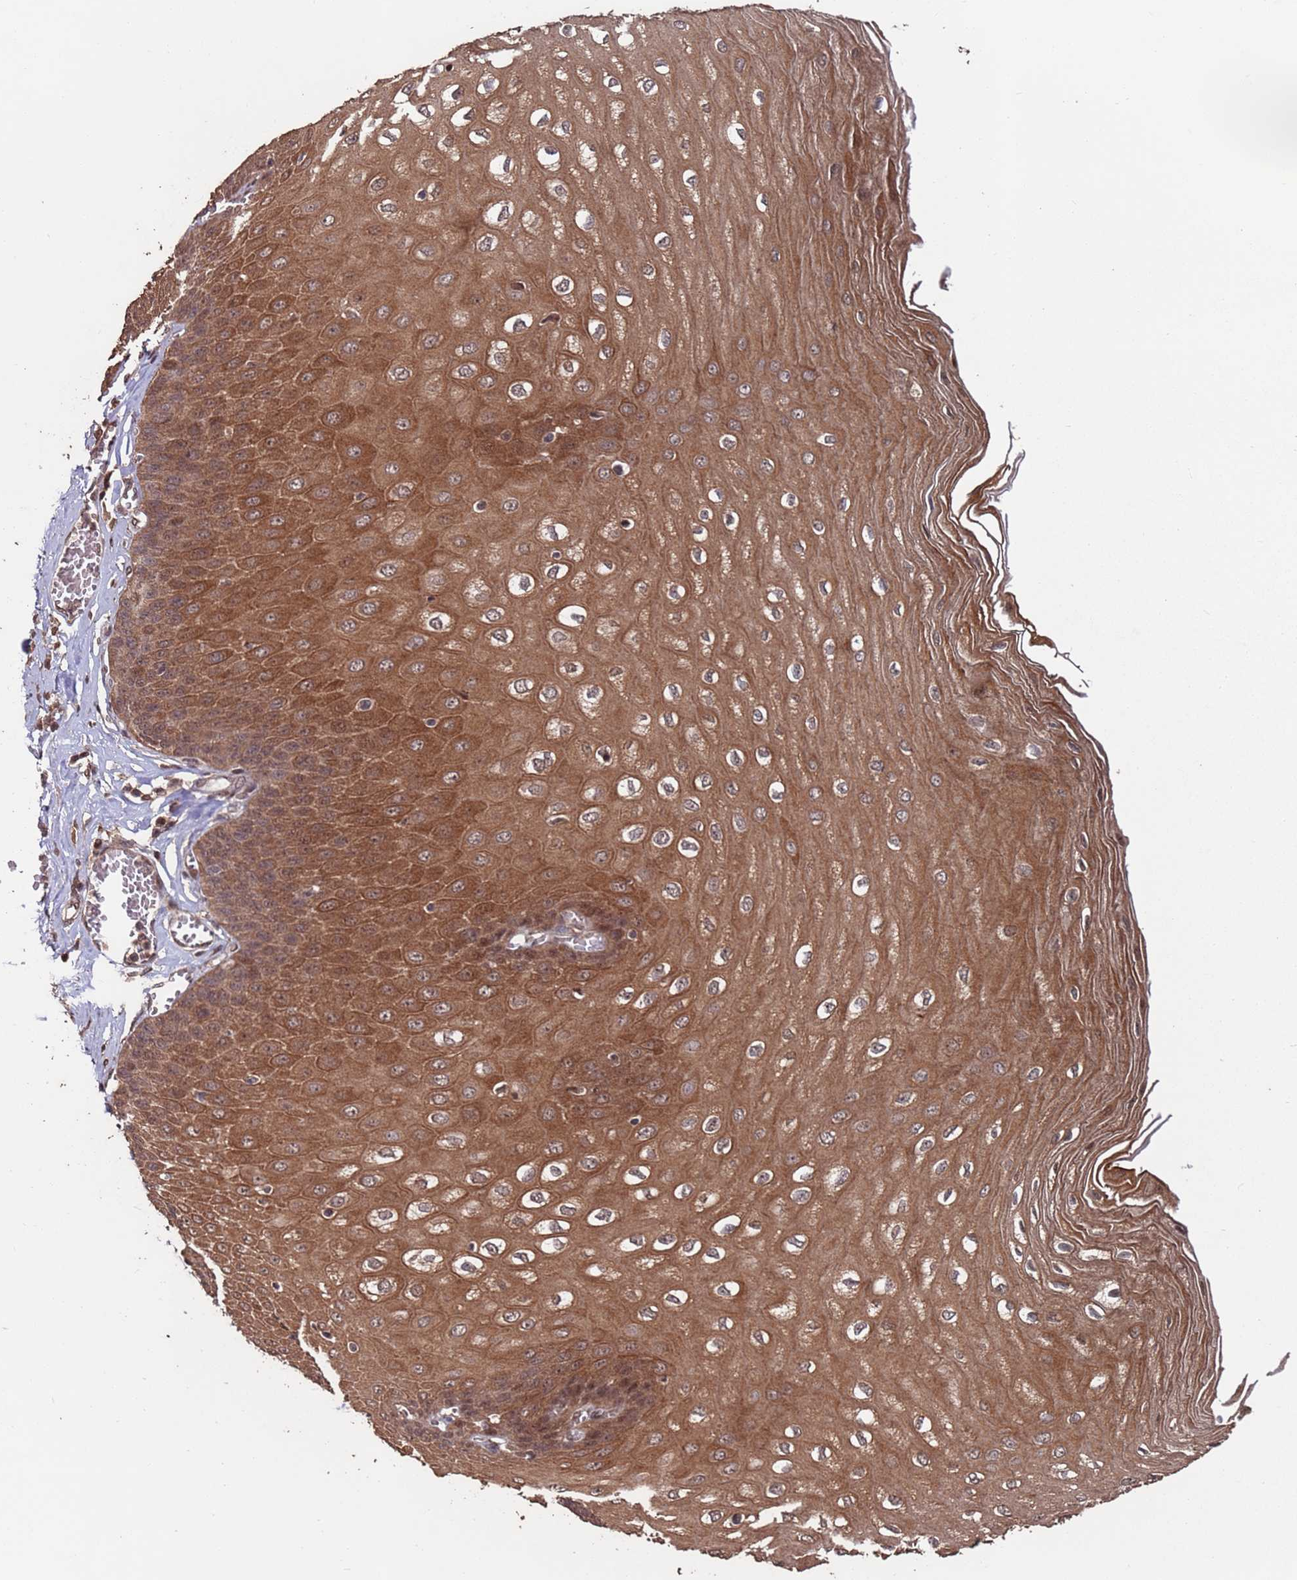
{"staining": {"intensity": "strong", "quantity": ">75%", "location": "cytoplasmic/membranous"}, "tissue": "esophagus", "cell_type": "Squamous epithelial cells", "image_type": "normal", "snomed": [{"axis": "morphology", "description": "Normal tissue, NOS"}, {"axis": "topography", "description": "Esophagus"}], "caption": "Esophagus stained with DAB (3,3'-diaminobenzidine) immunohistochemistry (IHC) reveals high levels of strong cytoplasmic/membranous staining in about >75% of squamous epithelial cells.", "gene": "PRR7", "patient": {"sex": "male", "age": 60}}